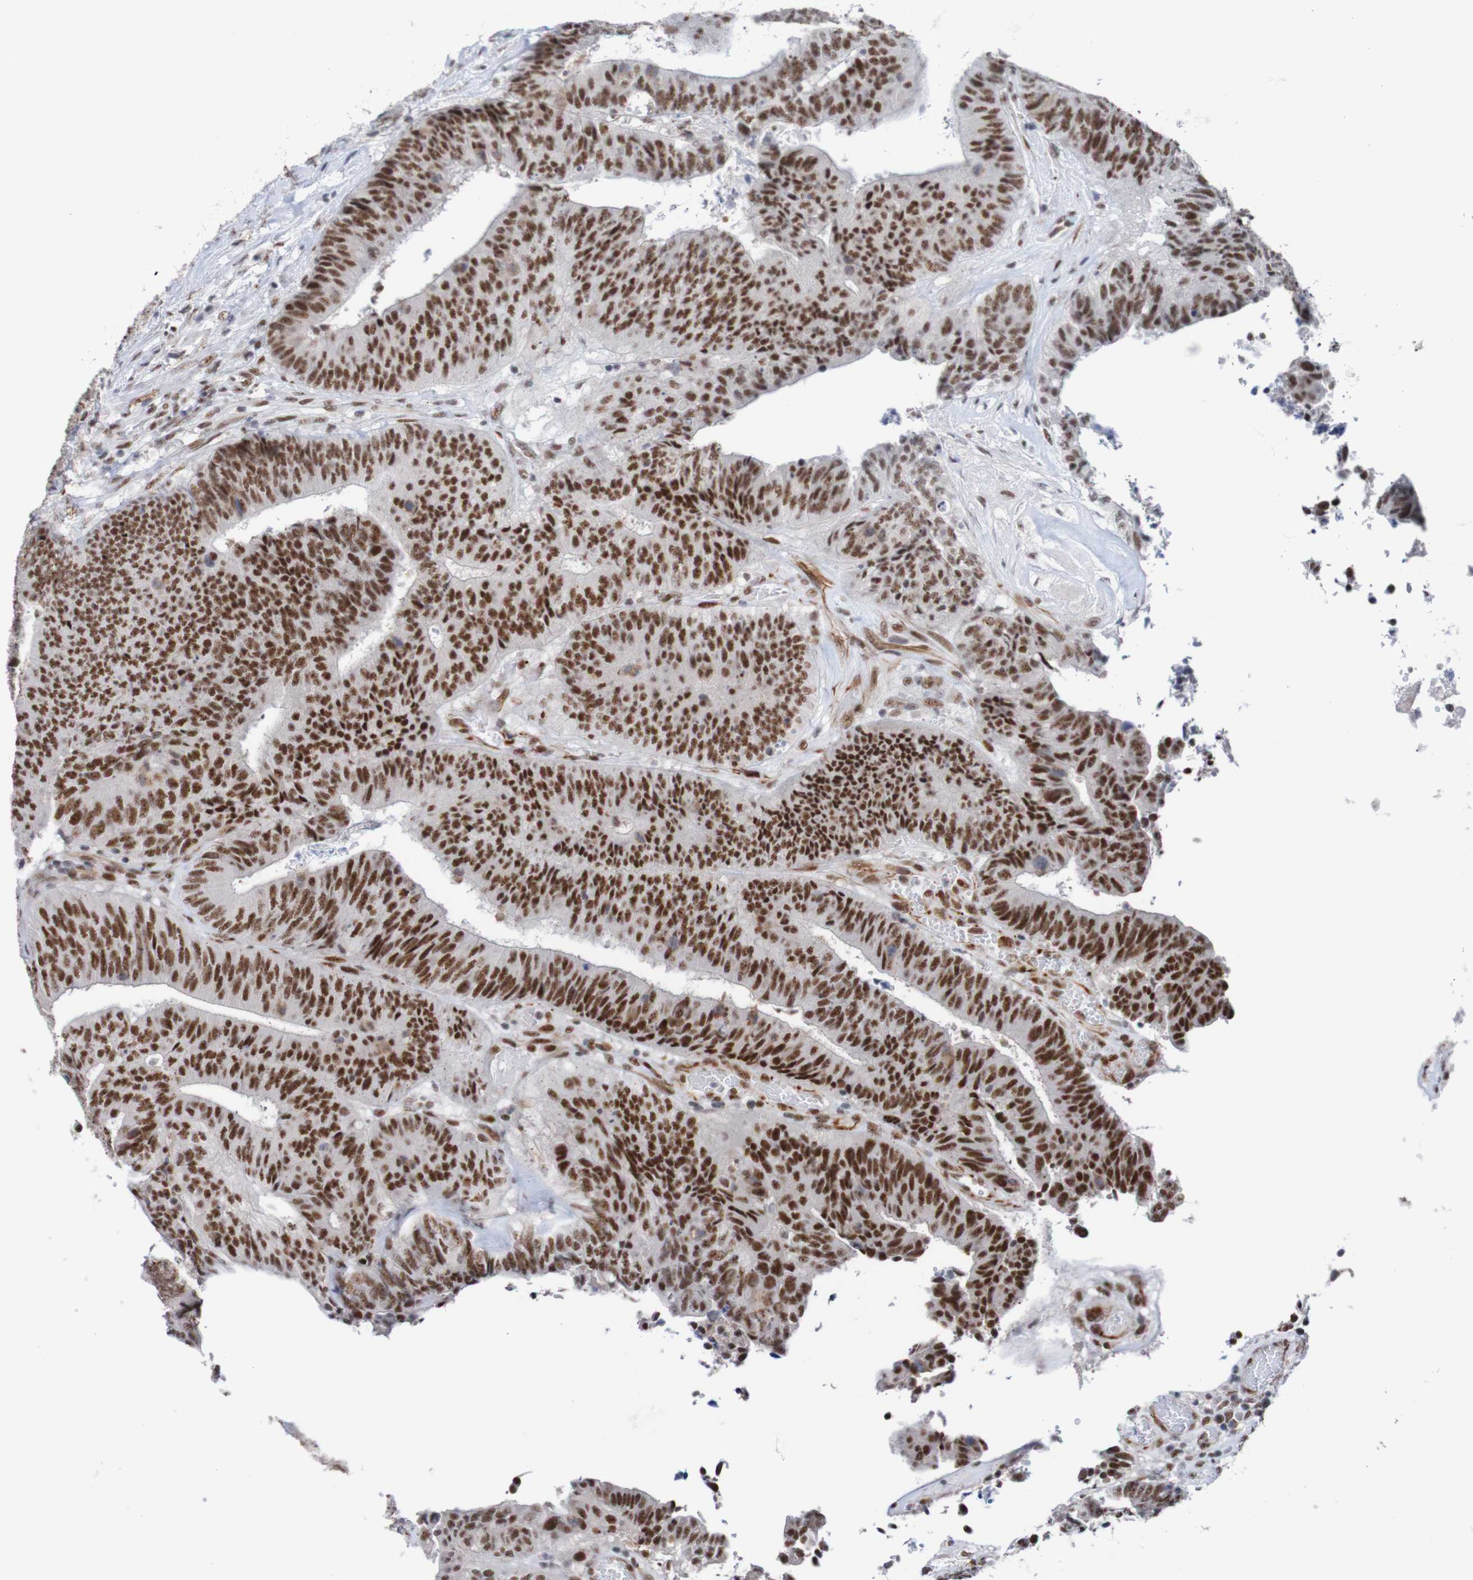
{"staining": {"intensity": "strong", "quantity": ">75%", "location": "nuclear"}, "tissue": "colorectal cancer", "cell_type": "Tumor cells", "image_type": "cancer", "snomed": [{"axis": "morphology", "description": "Adenocarcinoma, NOS"}, {"axis": "topography", "description": "Rectum"}], "caption": "Immunohistochemistry staining of colorectal adenocarcinoma, which demonstrates high levels of strong nuclear expression in approximately >75% of tumor cells indicating strong nuclear protein positivity. The staining was performed using DAB (3,3'-diaminobenzidine) (brown) for protein detection and nuclei were counterstained in hematoxylin (blue).", "gene": "CDC5L", "patient": {"sex": "male", "age": 72}}